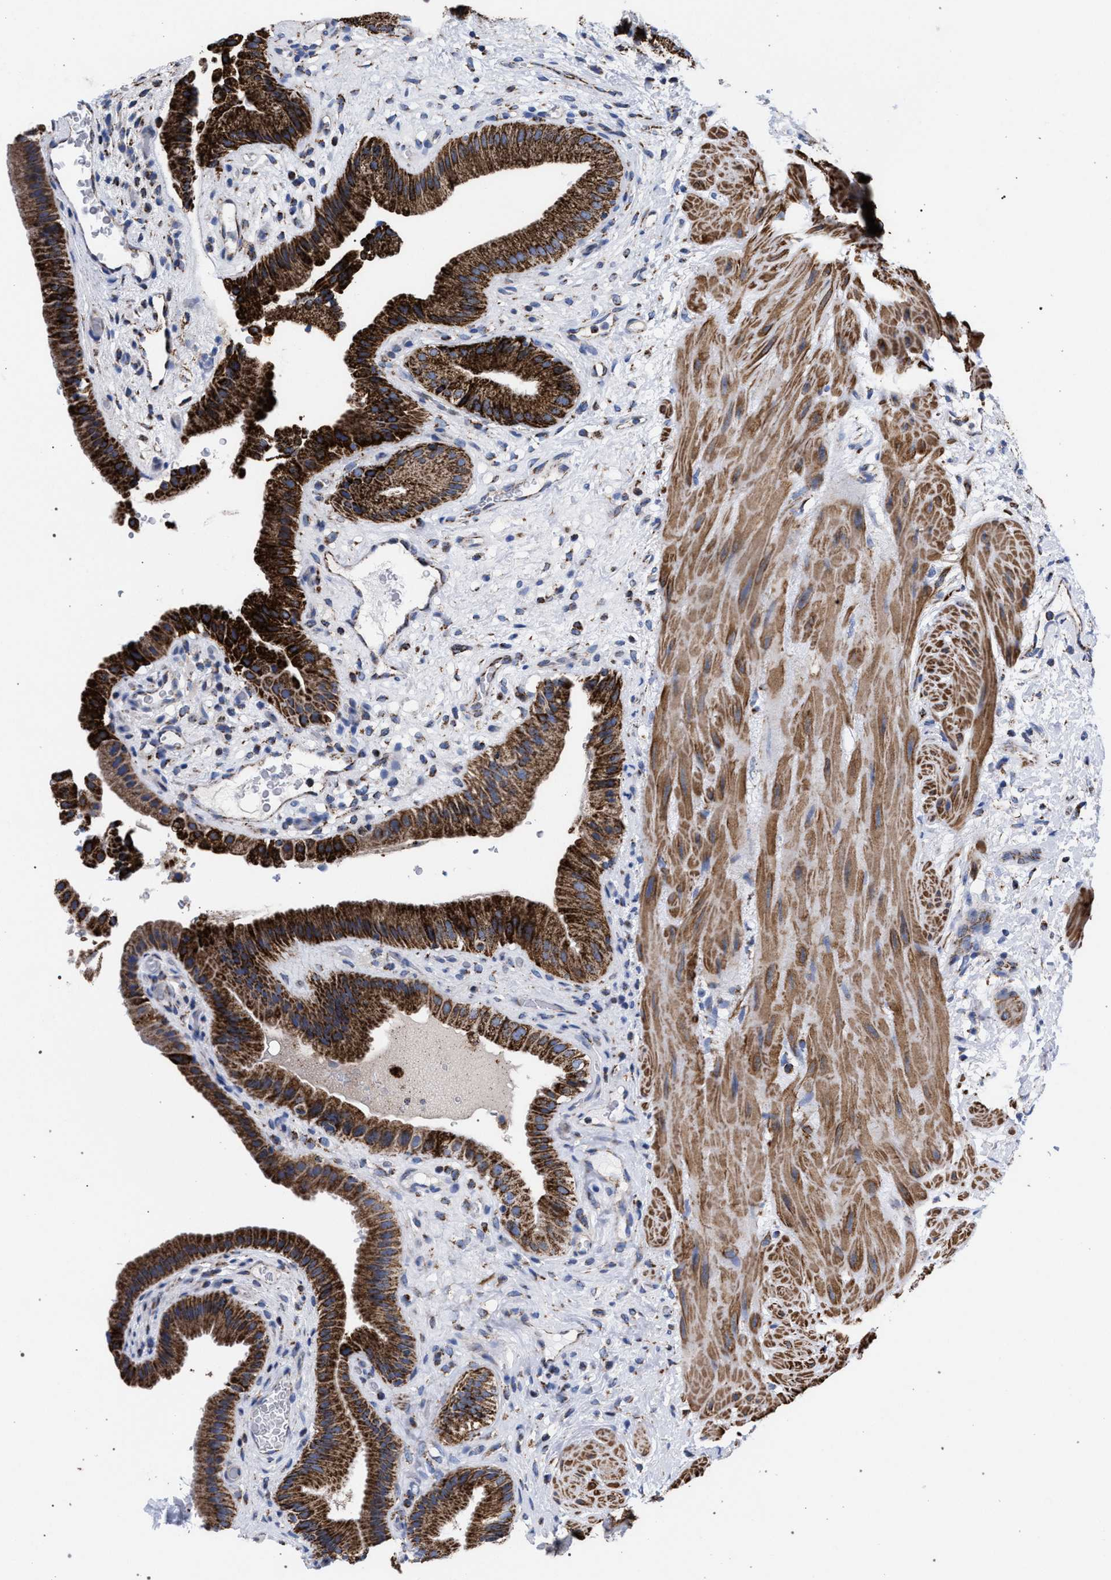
{"staining": {"intensity": "strong", "quantity": ">75%", "location": "cytoplasmic/membranous"}, "tissue": "gallbladder", "cell_type": "Glandular cells", "image_type": "normal", "snomed": [{"axis": "morphology", "description": "Normal tissue, NOS"}, {"axis": "topography", "description": "Gallbladder"}], "caption": "IHC micrograph of benign gallbladder stained for a protein (brown), which displays high levels of strong cytoplasmic/membranous positivity in approximately >75% of glandular cells.", "gene": "ACADS", "patient": {"sex": "male", "age": 49}}